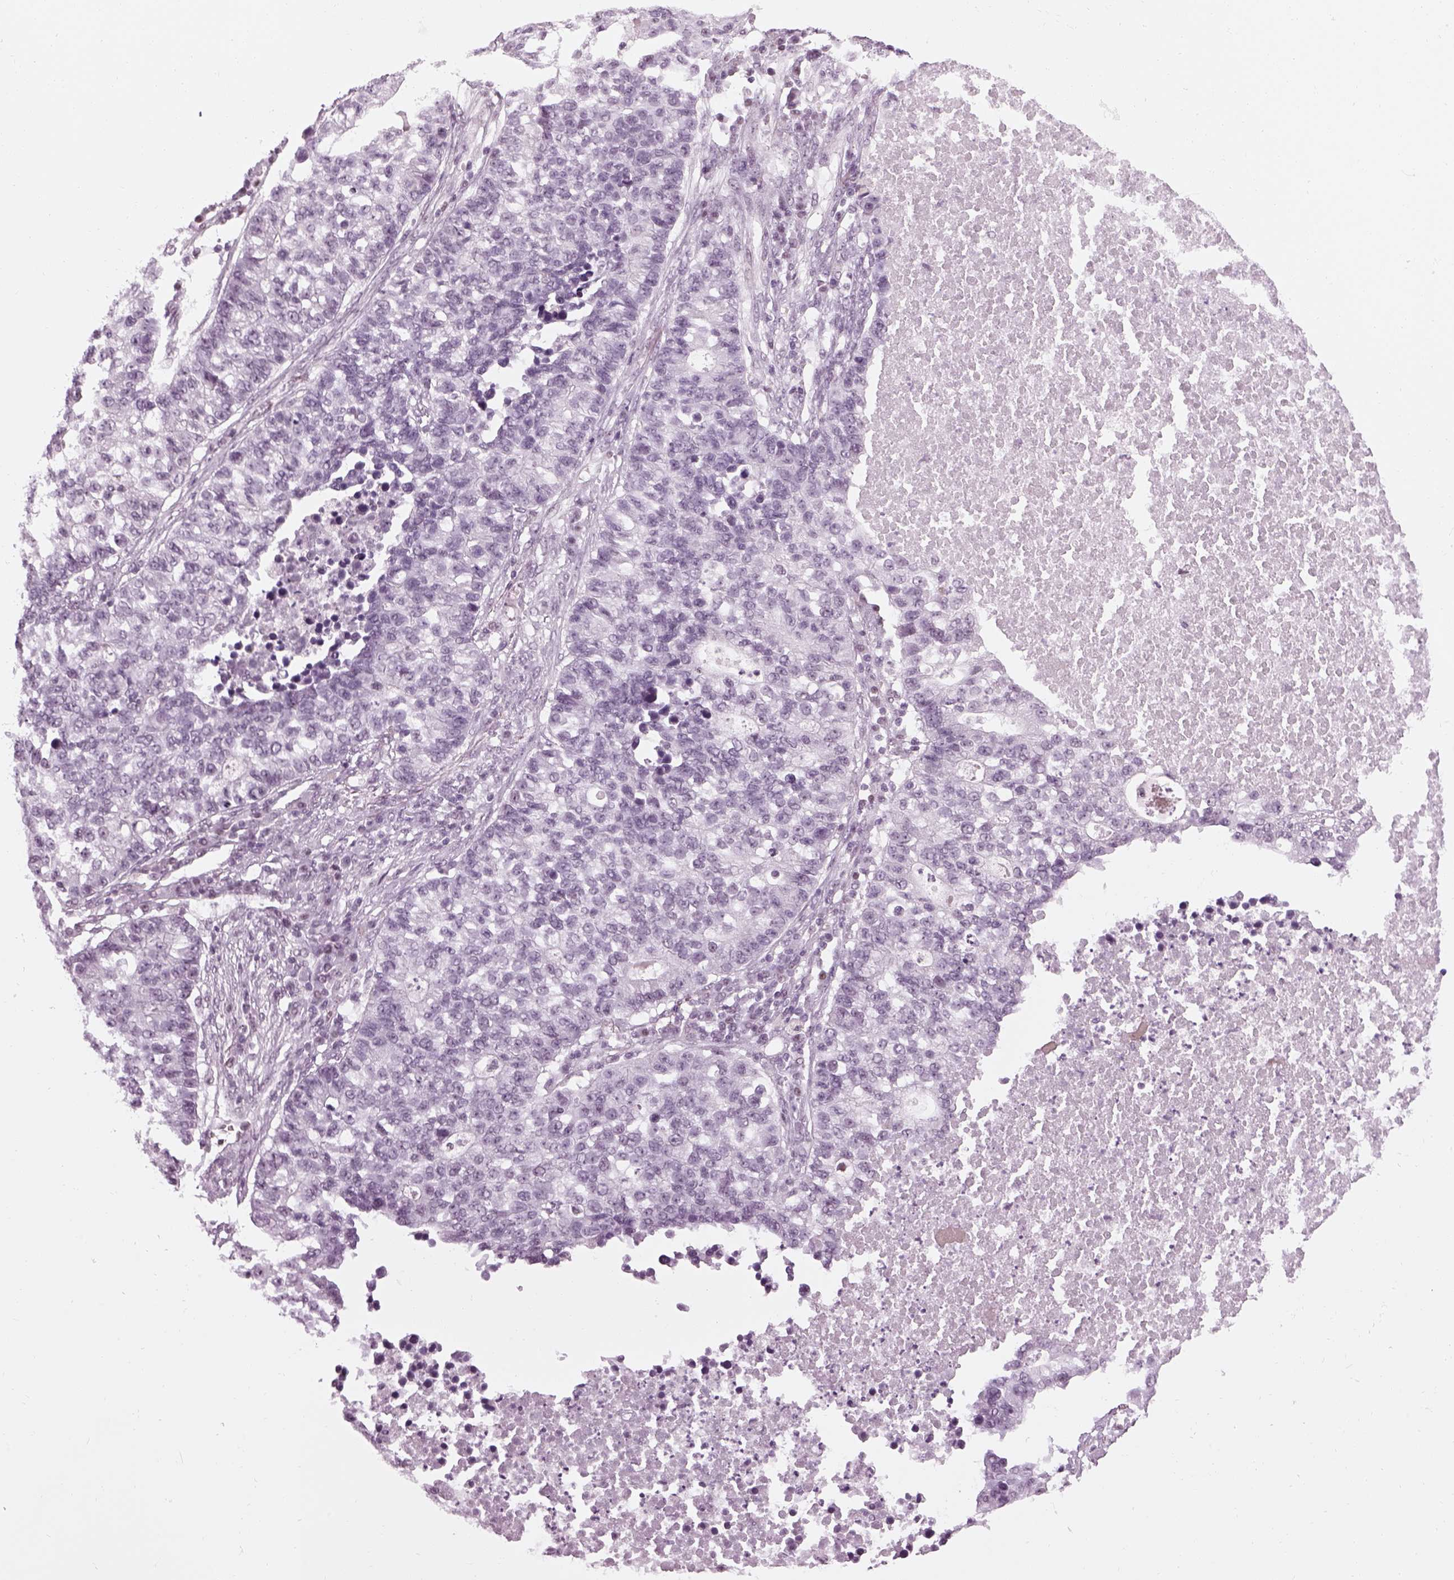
{"staining": {"intensity": "negative", "quantity": "none", "location": "none"}, "tissue": "lung cancer", "cell_type": "Tumor cells", "image_type": "cancer", "snomed": [{"axis": "morphology", "description": "Adenocarcinoma, NOS"}, {"axis": "topography", "description": "Lung"}], "caption": "Immunohistochemical staining of adenocarcinoma (lung) reveals no significant positivity in tumor cells.", "gene": "KCNG2", "patient": {"sex": "male", "age": 57}}